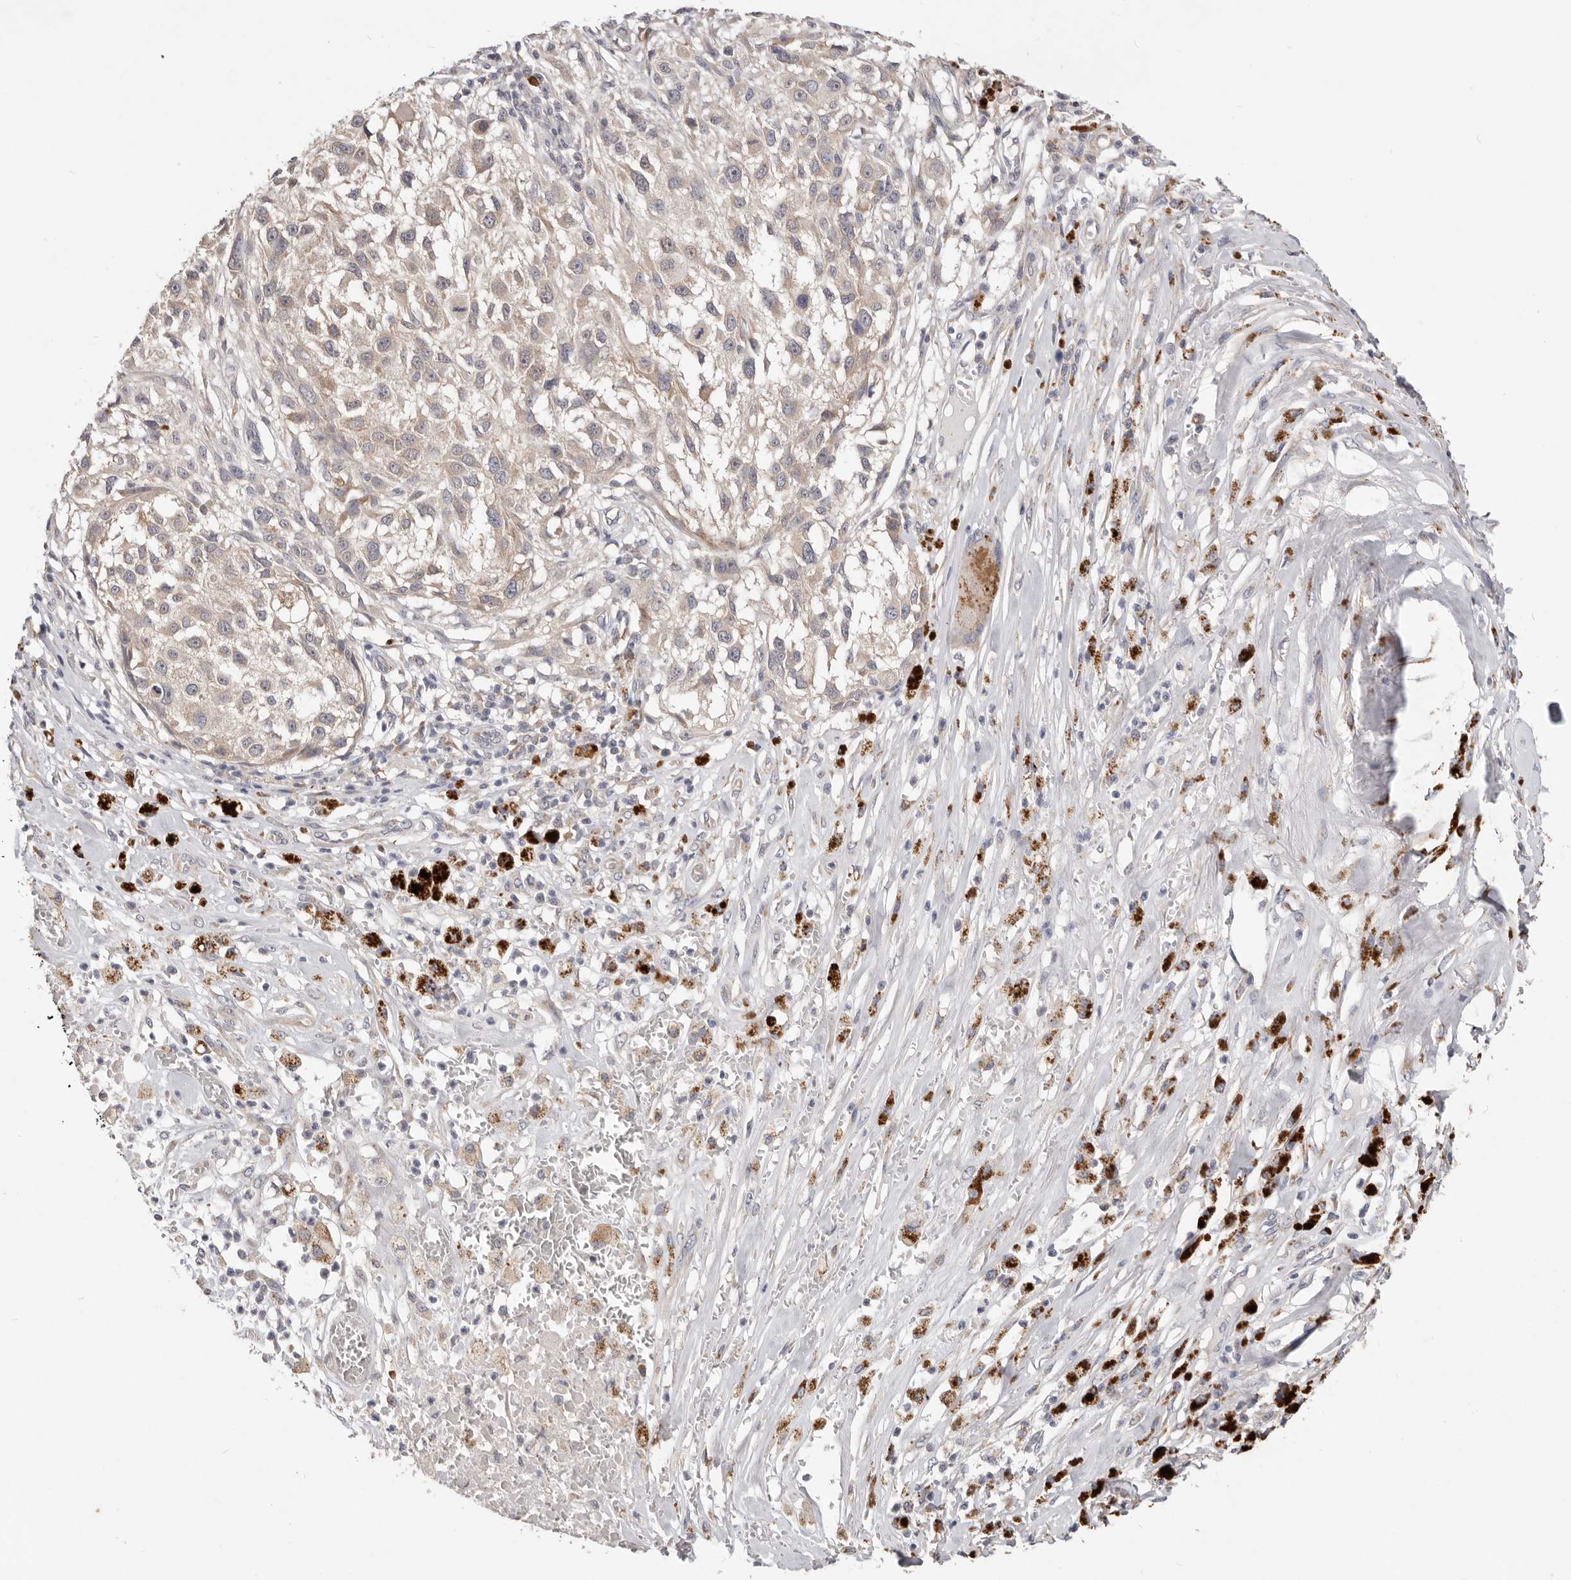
{"staining": {"intensity": "negative", "quantity": "none", "location": "none"}, "tissue": "melanoma", "cell_type": "Tumor cells", "image_type": "cancer", "snomed": [{"axis": "morphology", "description": "Necrosis, NOS"}, {"axis": "morphology", "description": "Malignant melanoma, NOS"}, {"axis": "topography", "description": "Skin"}], "caption": "The photomicrograph demonstrates no staining of tumor cells in malignant melanoma.", "gene": "WDR77", "patient": {"sex": "female", "age": 87}}